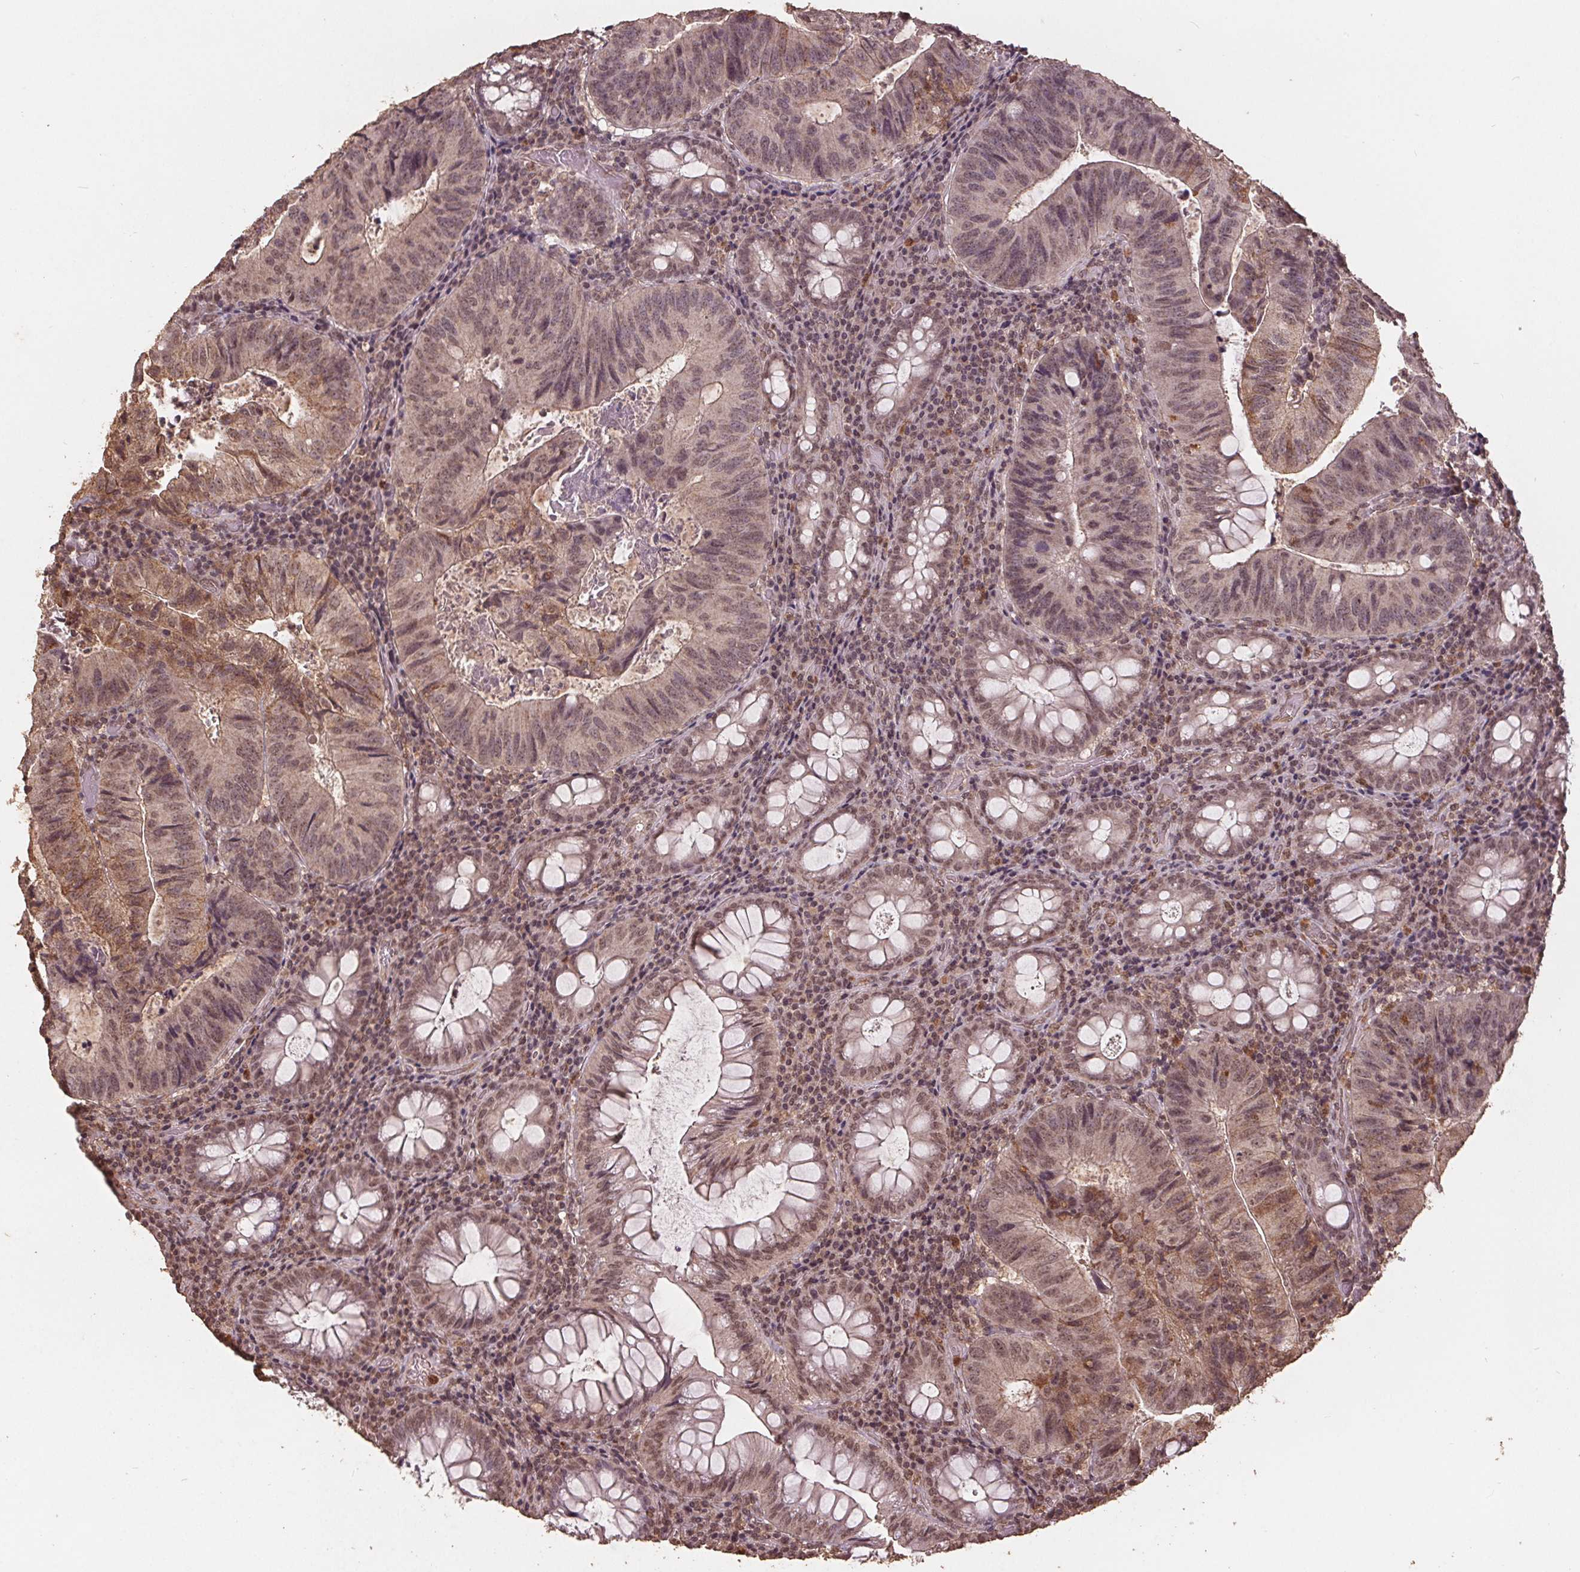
{"staining": {"intensity": "weak", "quantity": "25%-75%", "location": "cytoplasmic/membranous,nuclear"}, "tissue": "colorectal cancer", "cell_type": "Tumor cells", "image_type": "cancer", "snomed": [{"axis": "morphology", "description": "Adenocarcinoma, NOS"}, {"axis": "topography", "description": "Colon"}], "caption": "This histopathology image demonstrates colorectal cancer (adenocarcinoma) stained with IHC to label a protein in brown. The cytoplasmic/membranous and nuclear of tumor cells show weak positivity for the protein. Nuclei are counter-stained blue.", "gene": "DSG3", "patient": {"sex": "male", "age": 67}}